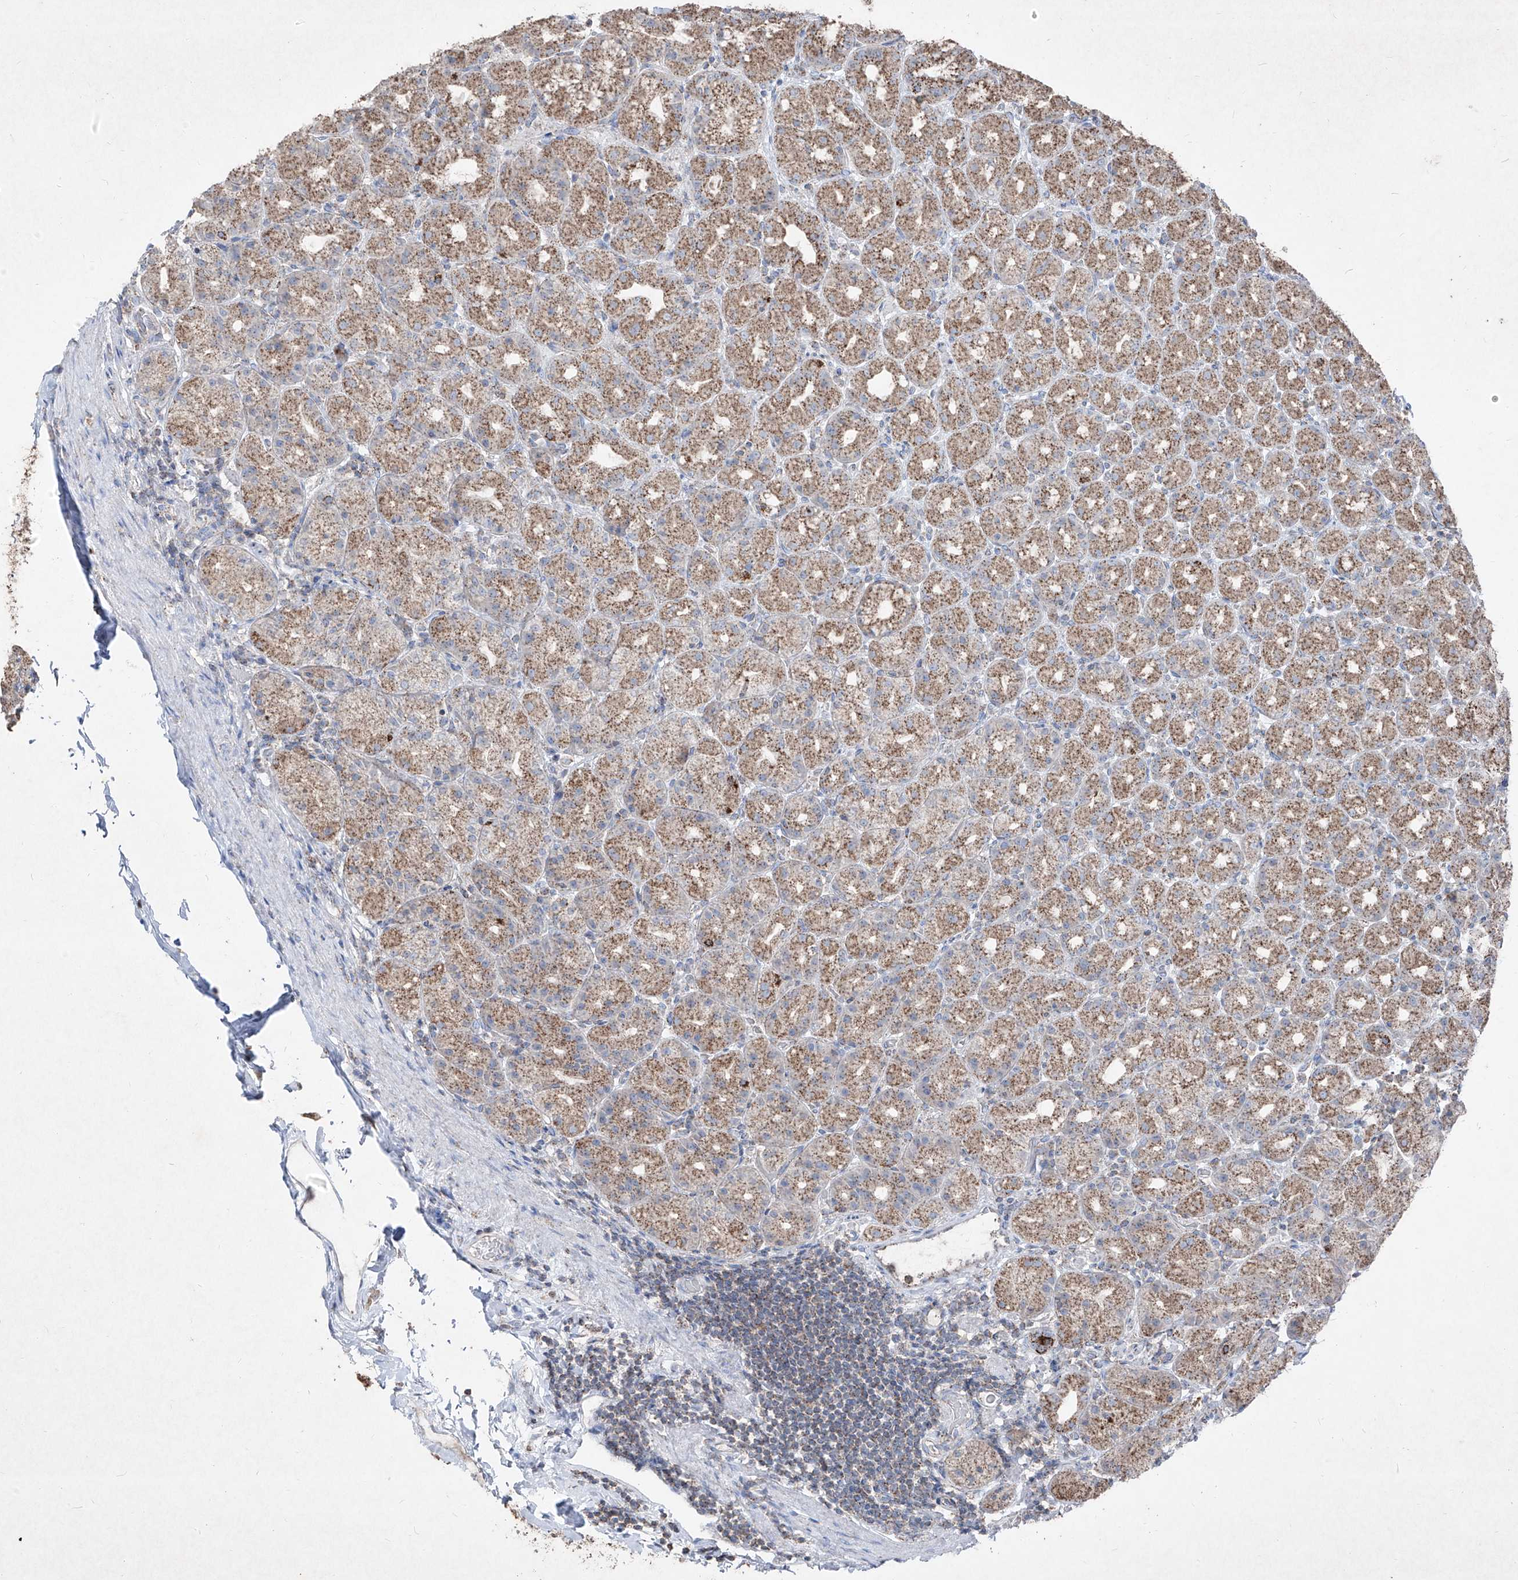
{"staining": {"intensity": "strong", "quantity": "25%-75%", "location": "cytoplasmic/membranous"}, "tissue": "stomach", "cell_type": "Glandular cells", "image_type": "normal", "snomed": [{"axis": "morphology", "description": "Normal tissue, NOS"}, {"axis": "topography", "description": "Stomach, upper"}], "caption": "Protein staining by IHC reveals strong cytoplasmic/membranous positivity in about 25%-75% of glandular cells in unremarkable stomach. (DAB IHC, brown staining for protein, blue staining for nuclei).", "gene": "ABCD3", "patient": {"sex": "male", "age": 68}}